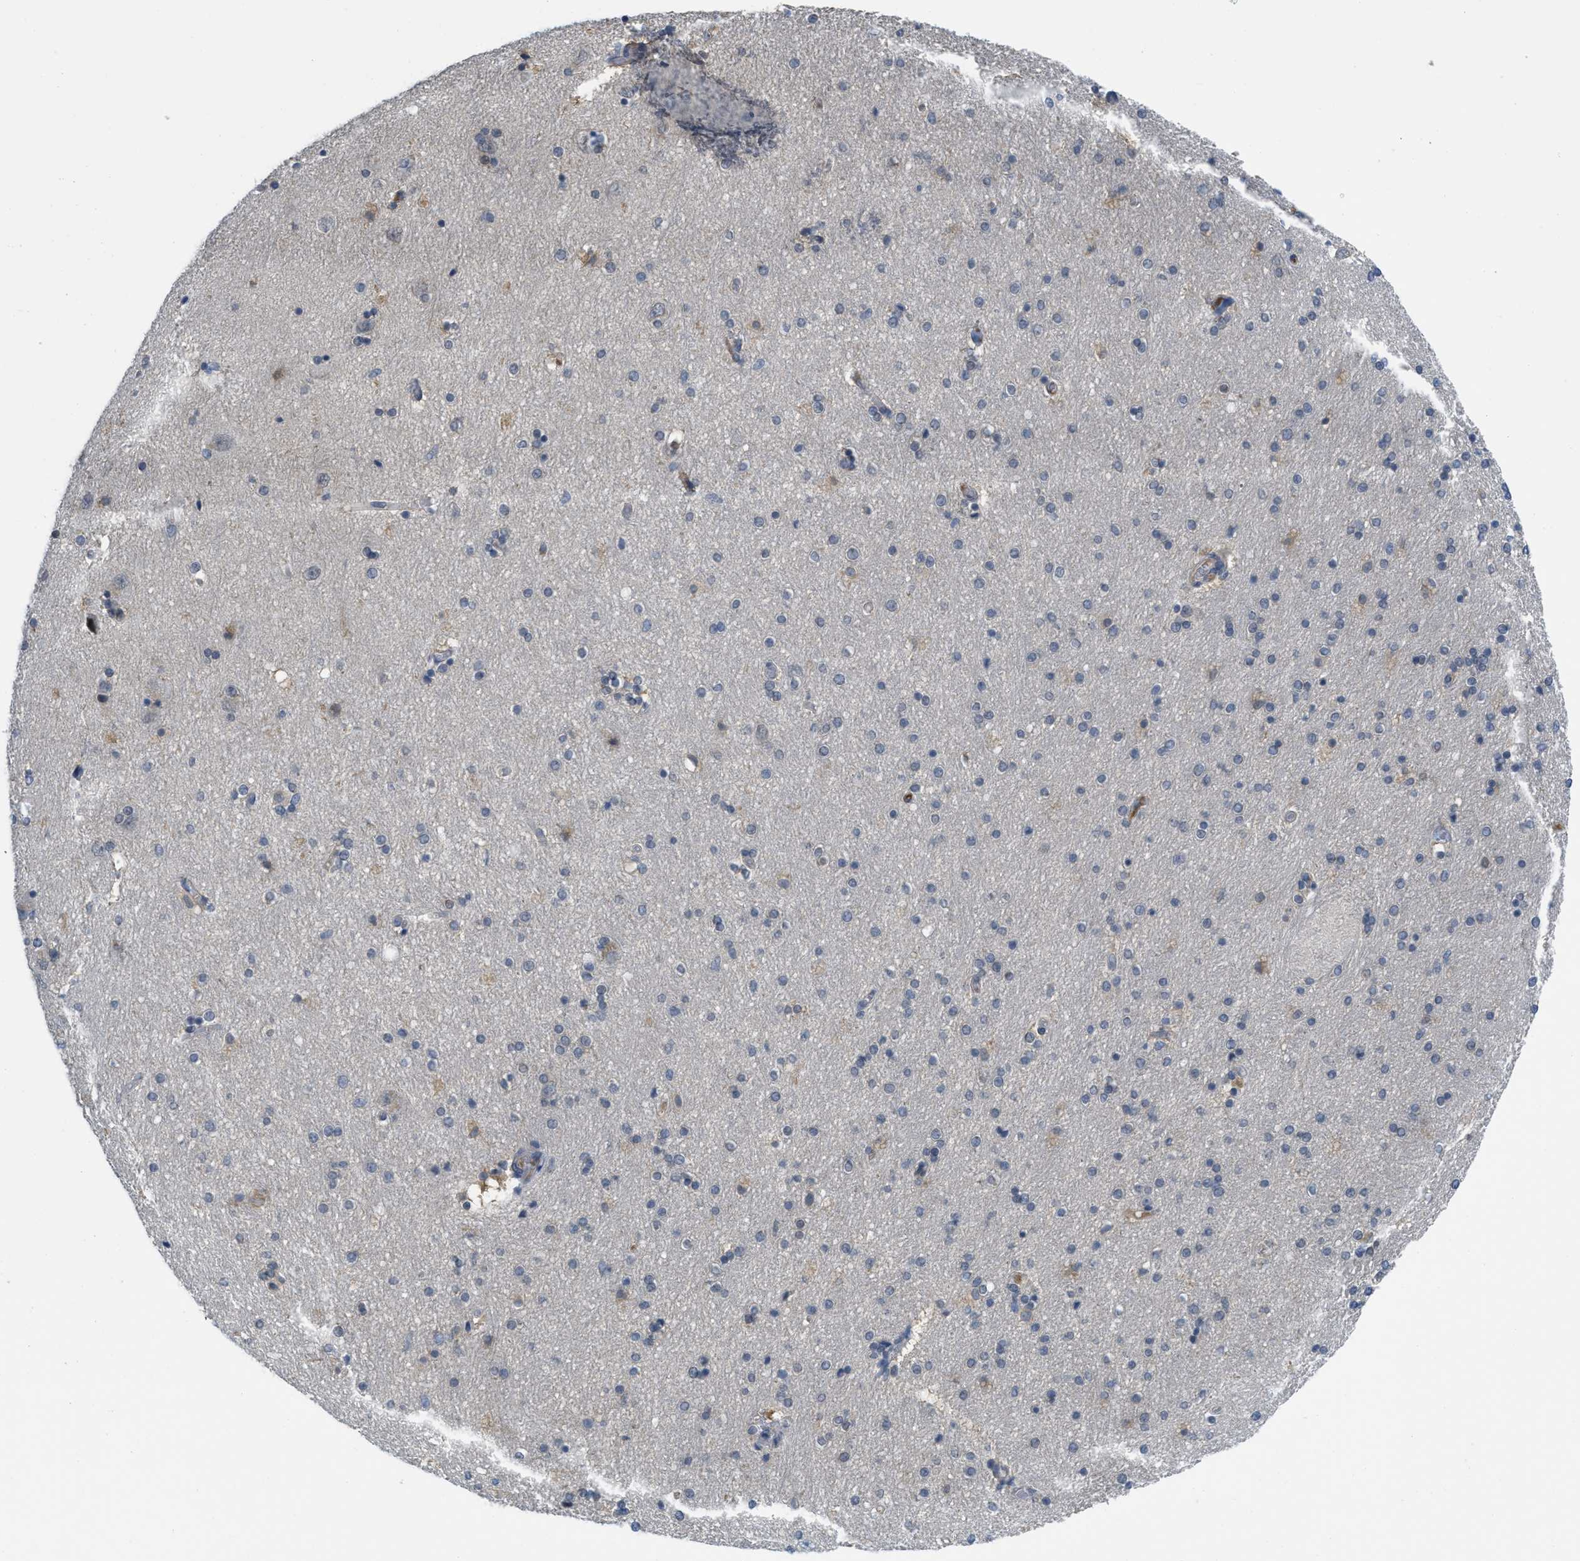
{"staining": {"intensity": "weak", "quantity": "<25%", "location": "cytoplasmic/membranous"}, "tissue": "hippocampus", "cell_type": "Glial cells", "image_type": "normal", "snomed": [{"axis": "morphology", "description": "Normal tissue, NOS"}, {"axis": "topography", "description": "Hippocampus"}], "caption": "Immunohistochemical staining of benign hippocampus demonstrates no significant staining in glial cells. (DAB immunohistochemistry (IHC), high magnification).", "gene": "TNFAIP1", "patient": {"sex": "female", "age": 54}}